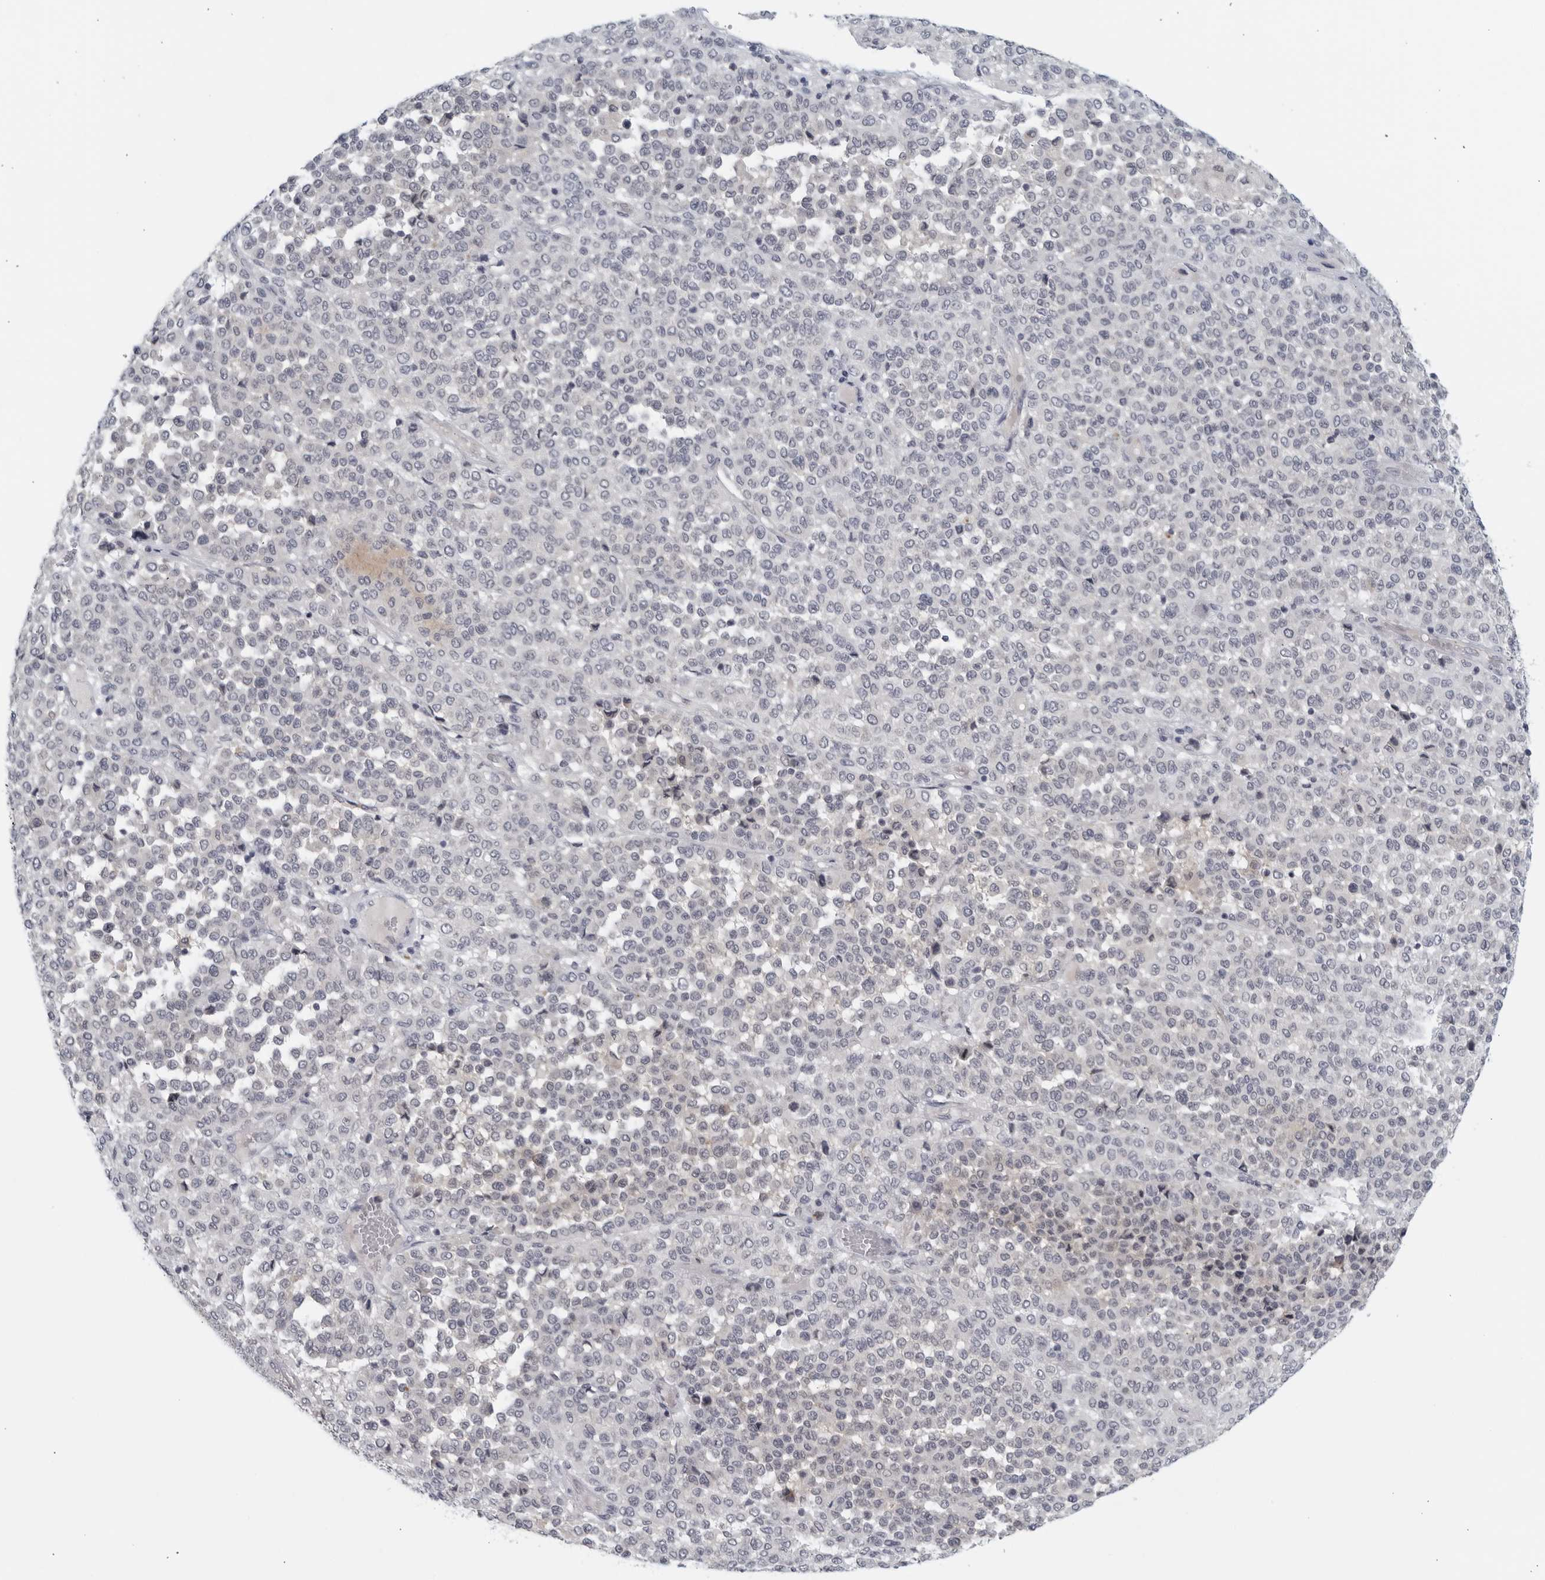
{"staining": {"intensity": "negative", "quantity": "none", "location": "none"}, "tissue": "melanoma", "cell_type": "Tumor cells", "image_type": "cancer", "snomed": [{"axis": "morphology", "description": "Malignant melanoma, Metastatic site"}, {"axis": "topography", "description": "Pancreas"}], "caption": "Tumor cells are negative for protein expression in human melanoma.", "gene": "MATN1", "patient": {"sex": "female", "age": 30}}